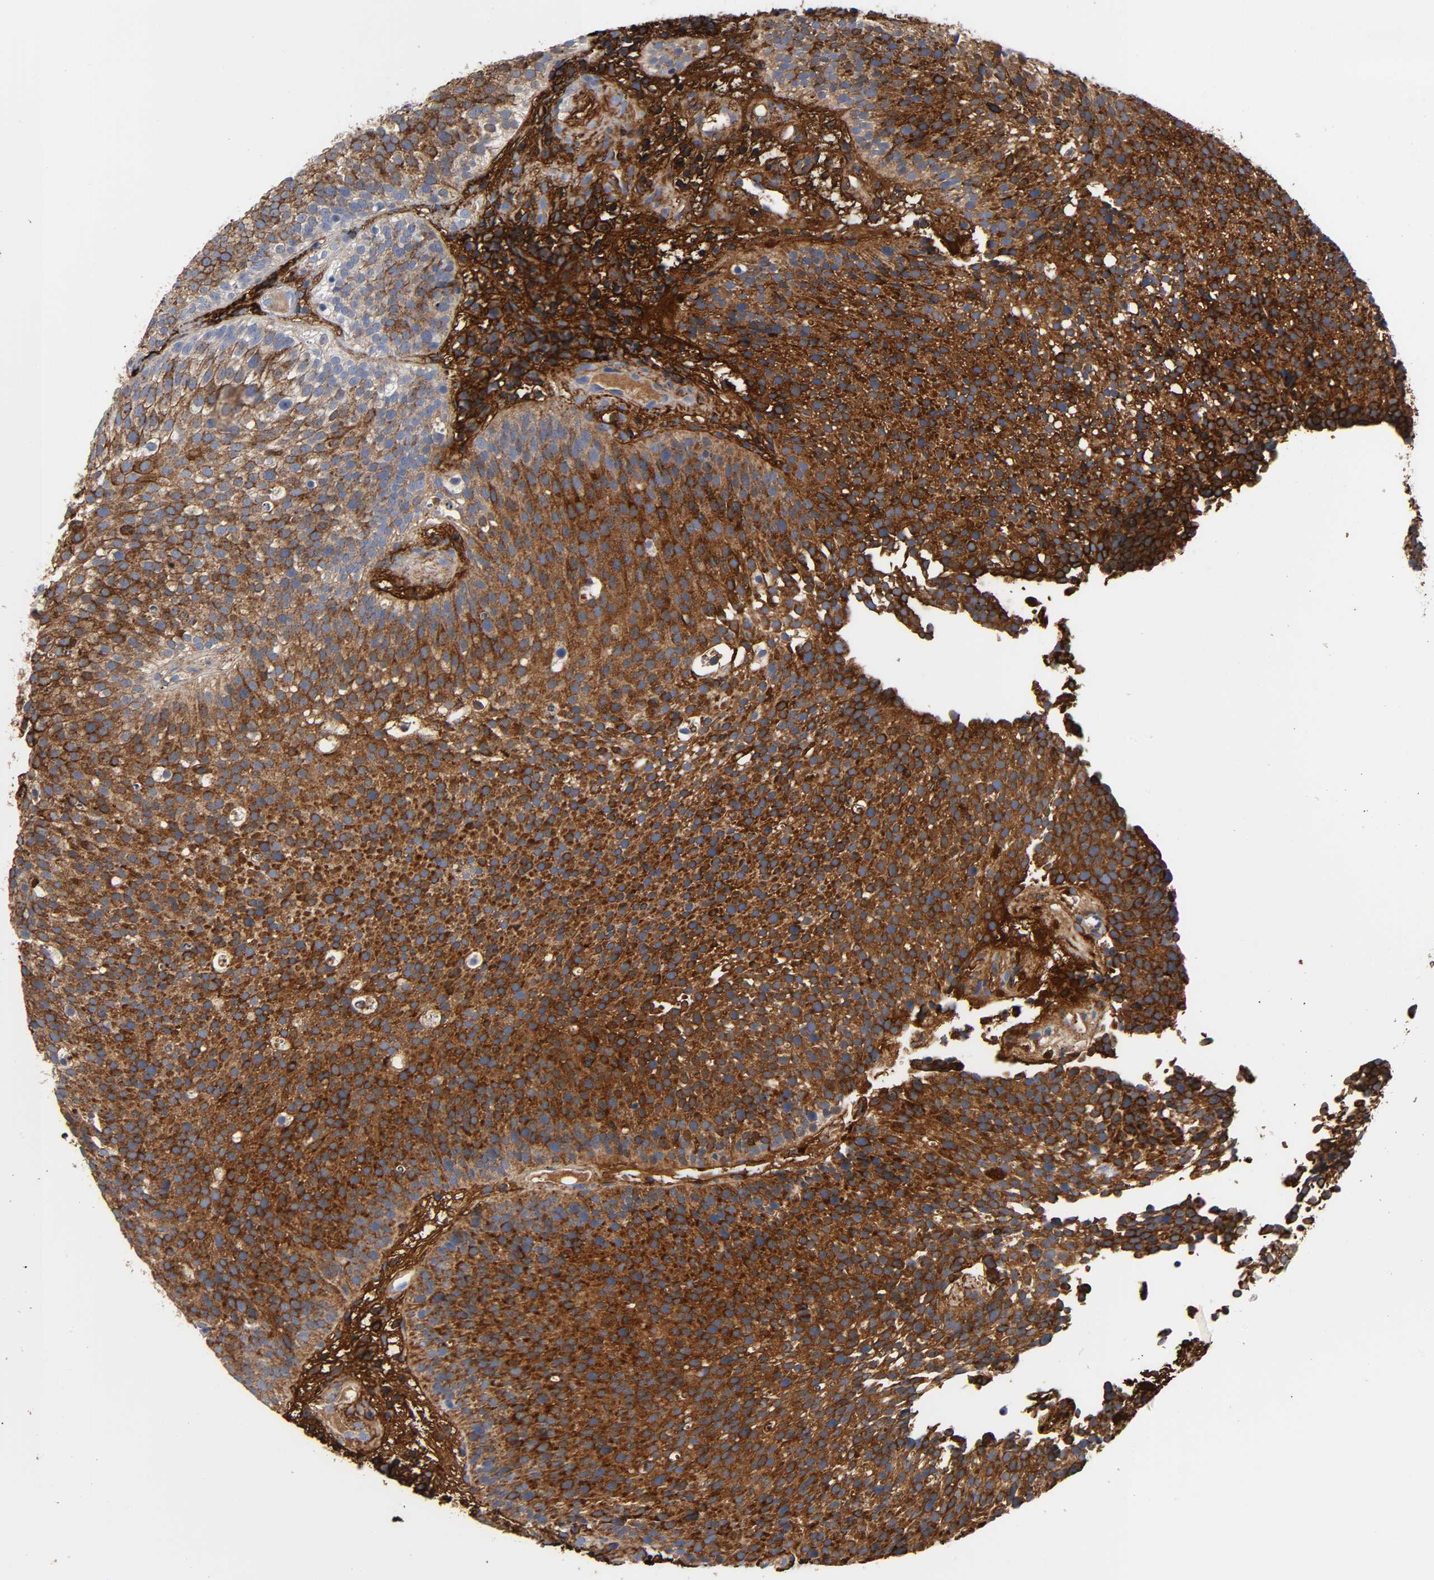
{"staining": {"intensity": "strong", "quantity": ">75%", "location": "cytoplasmic/membranous"}, "tissue": "urothelial cancer", "cell_type": "Tumor cells", "image_type": "cancer", "snomed": [{"axis": "morphology", "description": "Urothelial carcinoma, Low grade"}, {"axis": "topography", "description": "Urinary bladder"}], "caption": "Strong cytoplasmic/membranous protein positivity is seen in about >75% of tumor cells in urothelial cancer.", "gene": "FBLN1", "patient": {"sex": "male", "age": 85}}